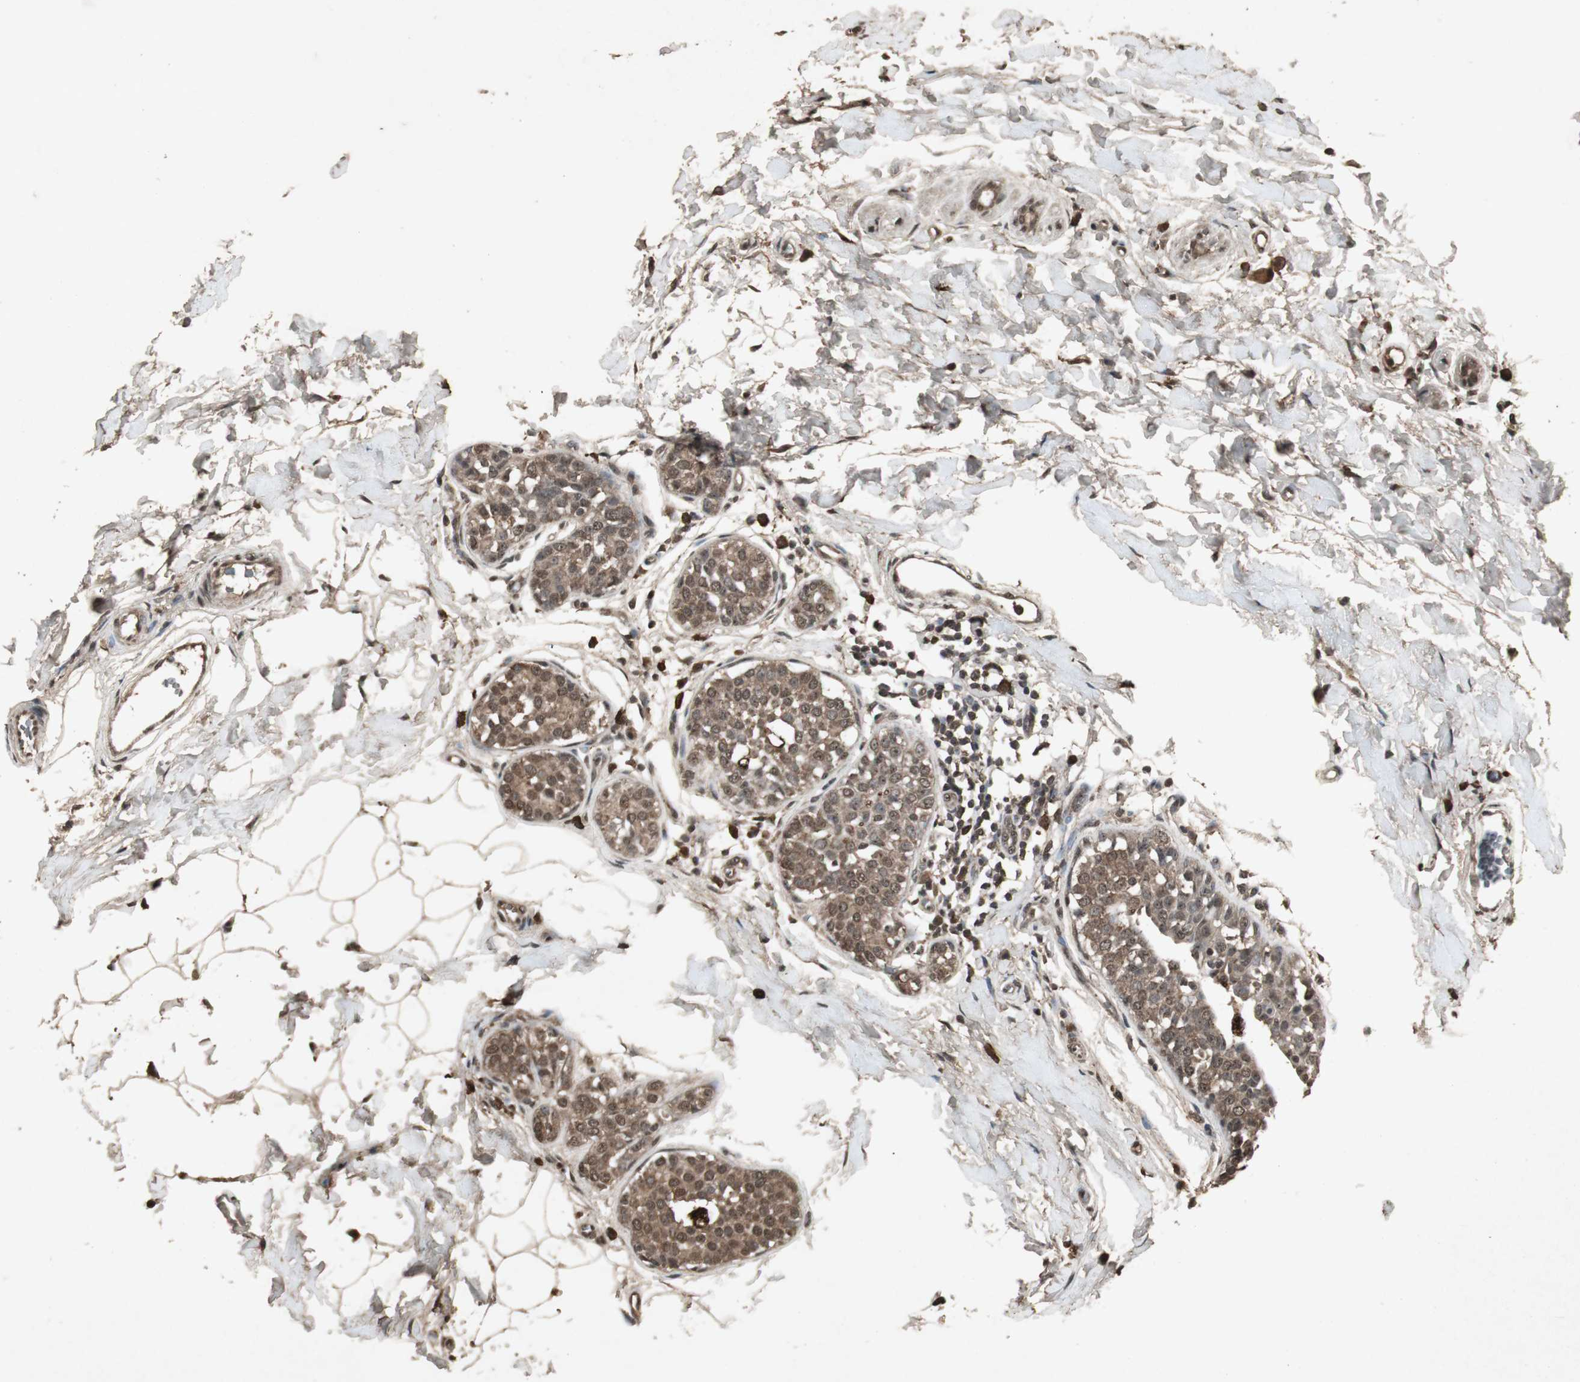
{"staining": {"intensity": "moderate", "quantity": ">75%", "location": "cytoplasmic/membranous,nuclear"}, "tissue": "breast cancer", "cell_type": "Tumor cells", "image_type": "cancer", "snomed": [{"axis": "morphology", "description": "Lobular carcinoma, in situ"}, {"axis": "morphology", "description": "Lobular carcinoma"}, {"axis": "topography", "description": "Breast"}], "caption": "Protein staining by immunohistochemistry (IHC) displays moderate cytoplasmic/membranous and nuclear staining in approximately >75% of tumor cells in breast cancer.", "gene": "EMX1", "patient": {"sex": "female", "age": 41}}